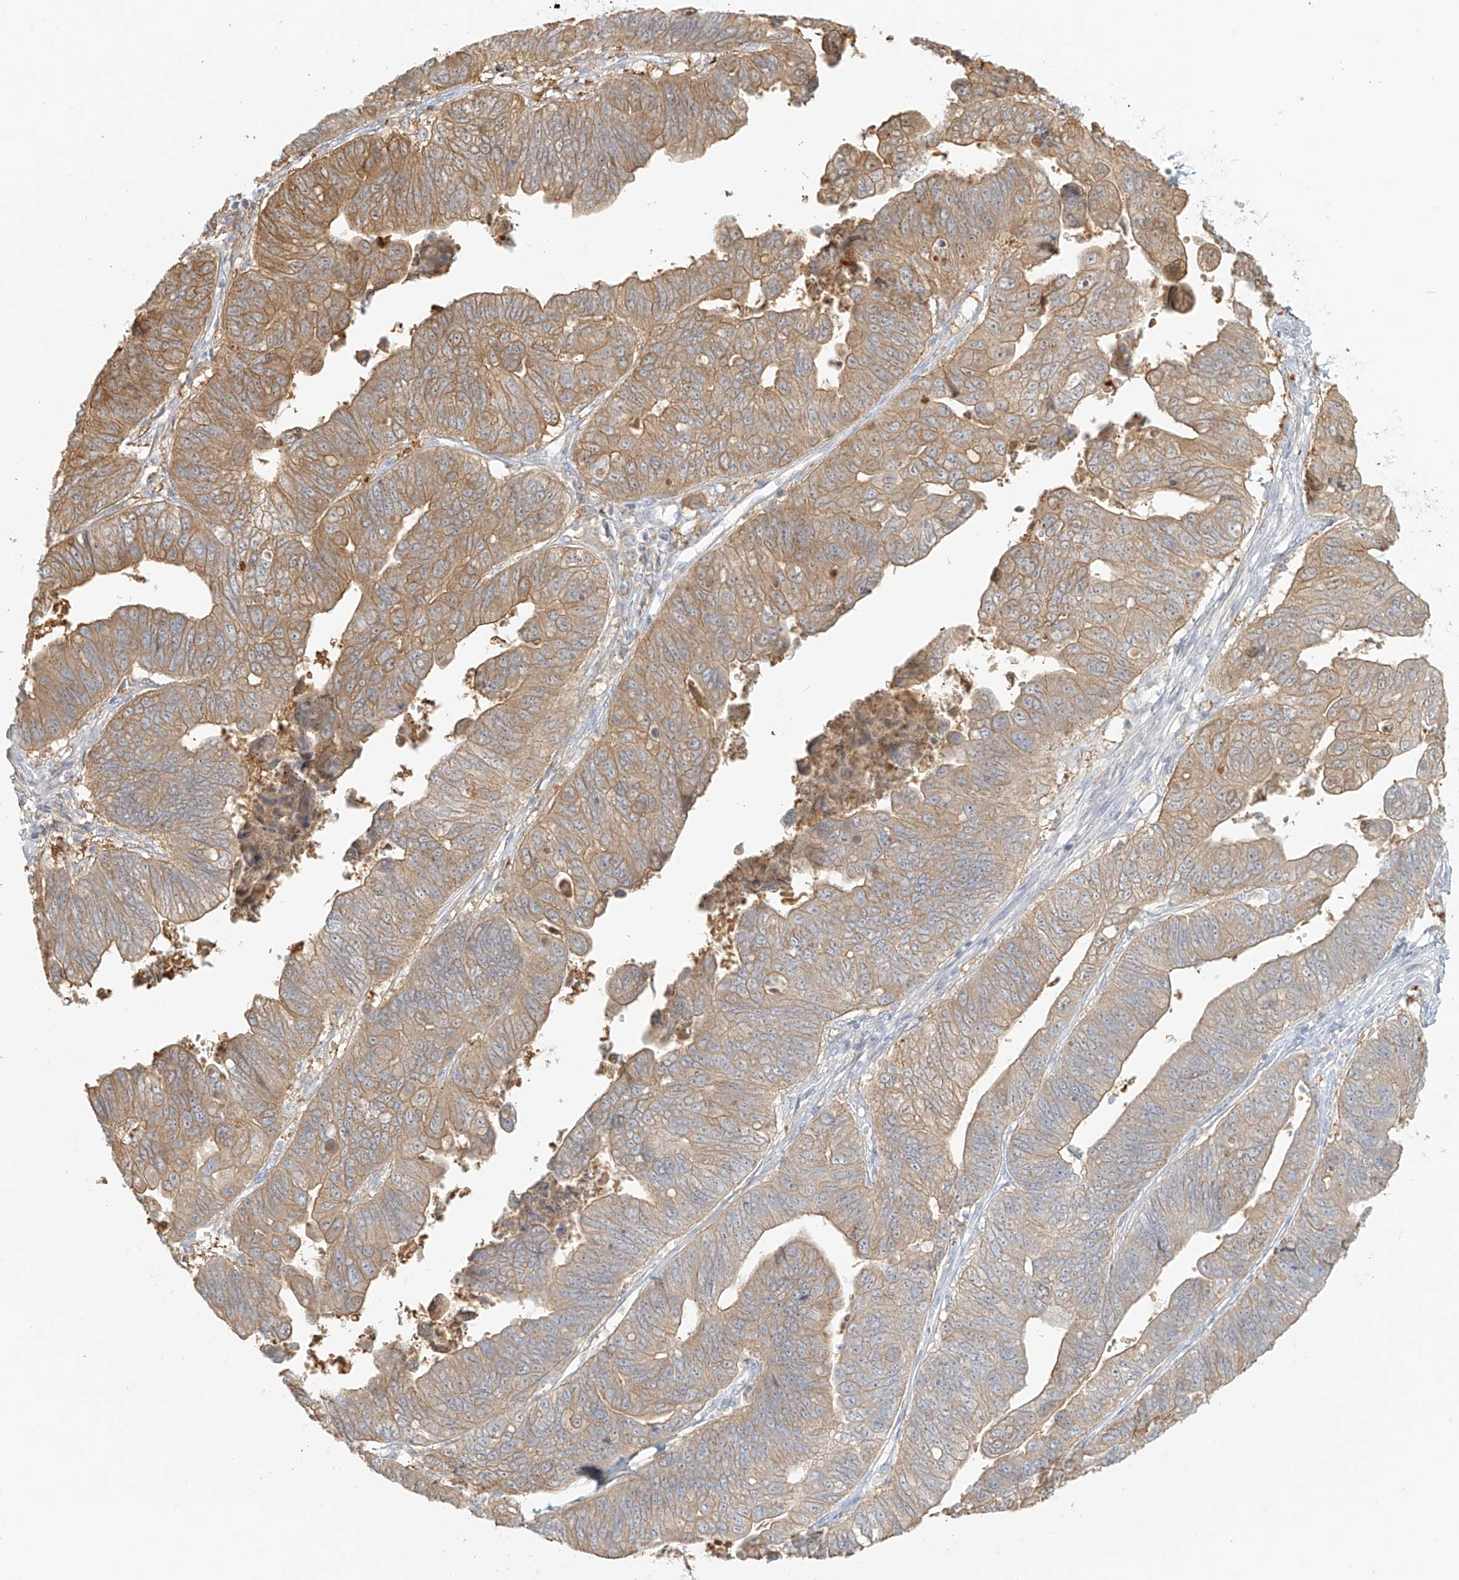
{"staining": {"intensity": "moderate", "quantity": ">75%", "location": "cytoplasmic/membranous"}, "tissue": "stomach cancer", "cell_type": "Tumor cells", "image_type": "cancer", "snomed": [{"axis": "morphology", "description": "Adenocarcinoma, NOS"}, {"axis": "topography", "description": "Stomach"}], "caption": "DAB immunohistochemical staining of human stomach adenocarcinoma reveals moderate cytoplasmic/membranous protein staining in approximately >75% of tumor cells.", "gene": "UPK1B", "patient": {"sex": "male", "age": 59}}